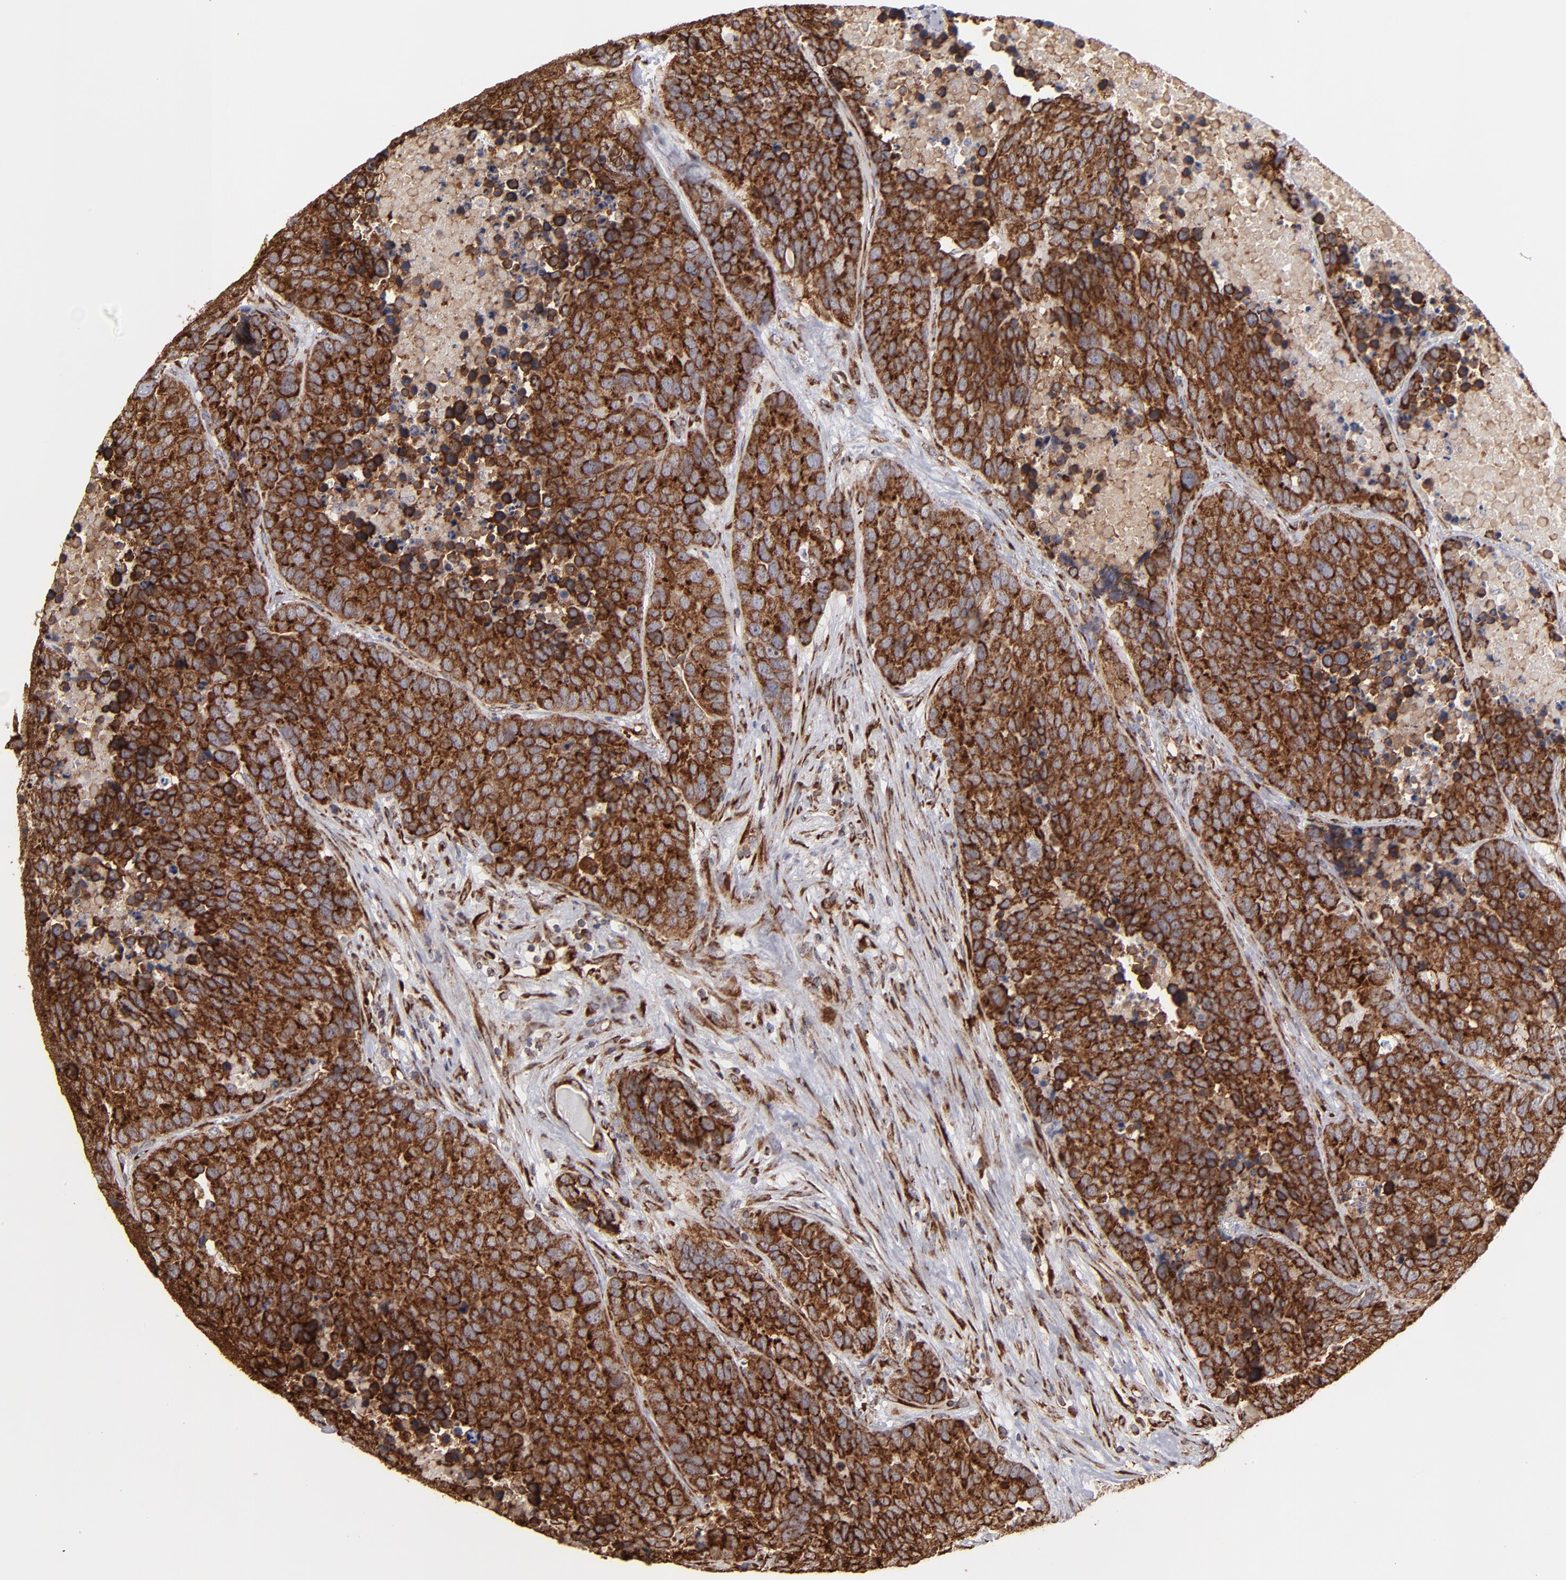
{"staining": {"intensity": "strong", "quantity": ">75%", "location": "cytoplasmic/membranous"}, "tissue": "carcinoid", "cell_type": "Tumor cells", "image_type": "cancer", "snomed": [{"axis": "morphology", "description": "Carcinoid, malignant, NOS"}, {"axis": "topography", "description": "Lung"}], "caption": "The image demonstrates staining of malignant carcinoid, revealing strong cytoplasmic/membranous protein staining (brown color) within tumor cells.", "gene": "KTN1", "patient": {"sex": "male", "age": 60}}